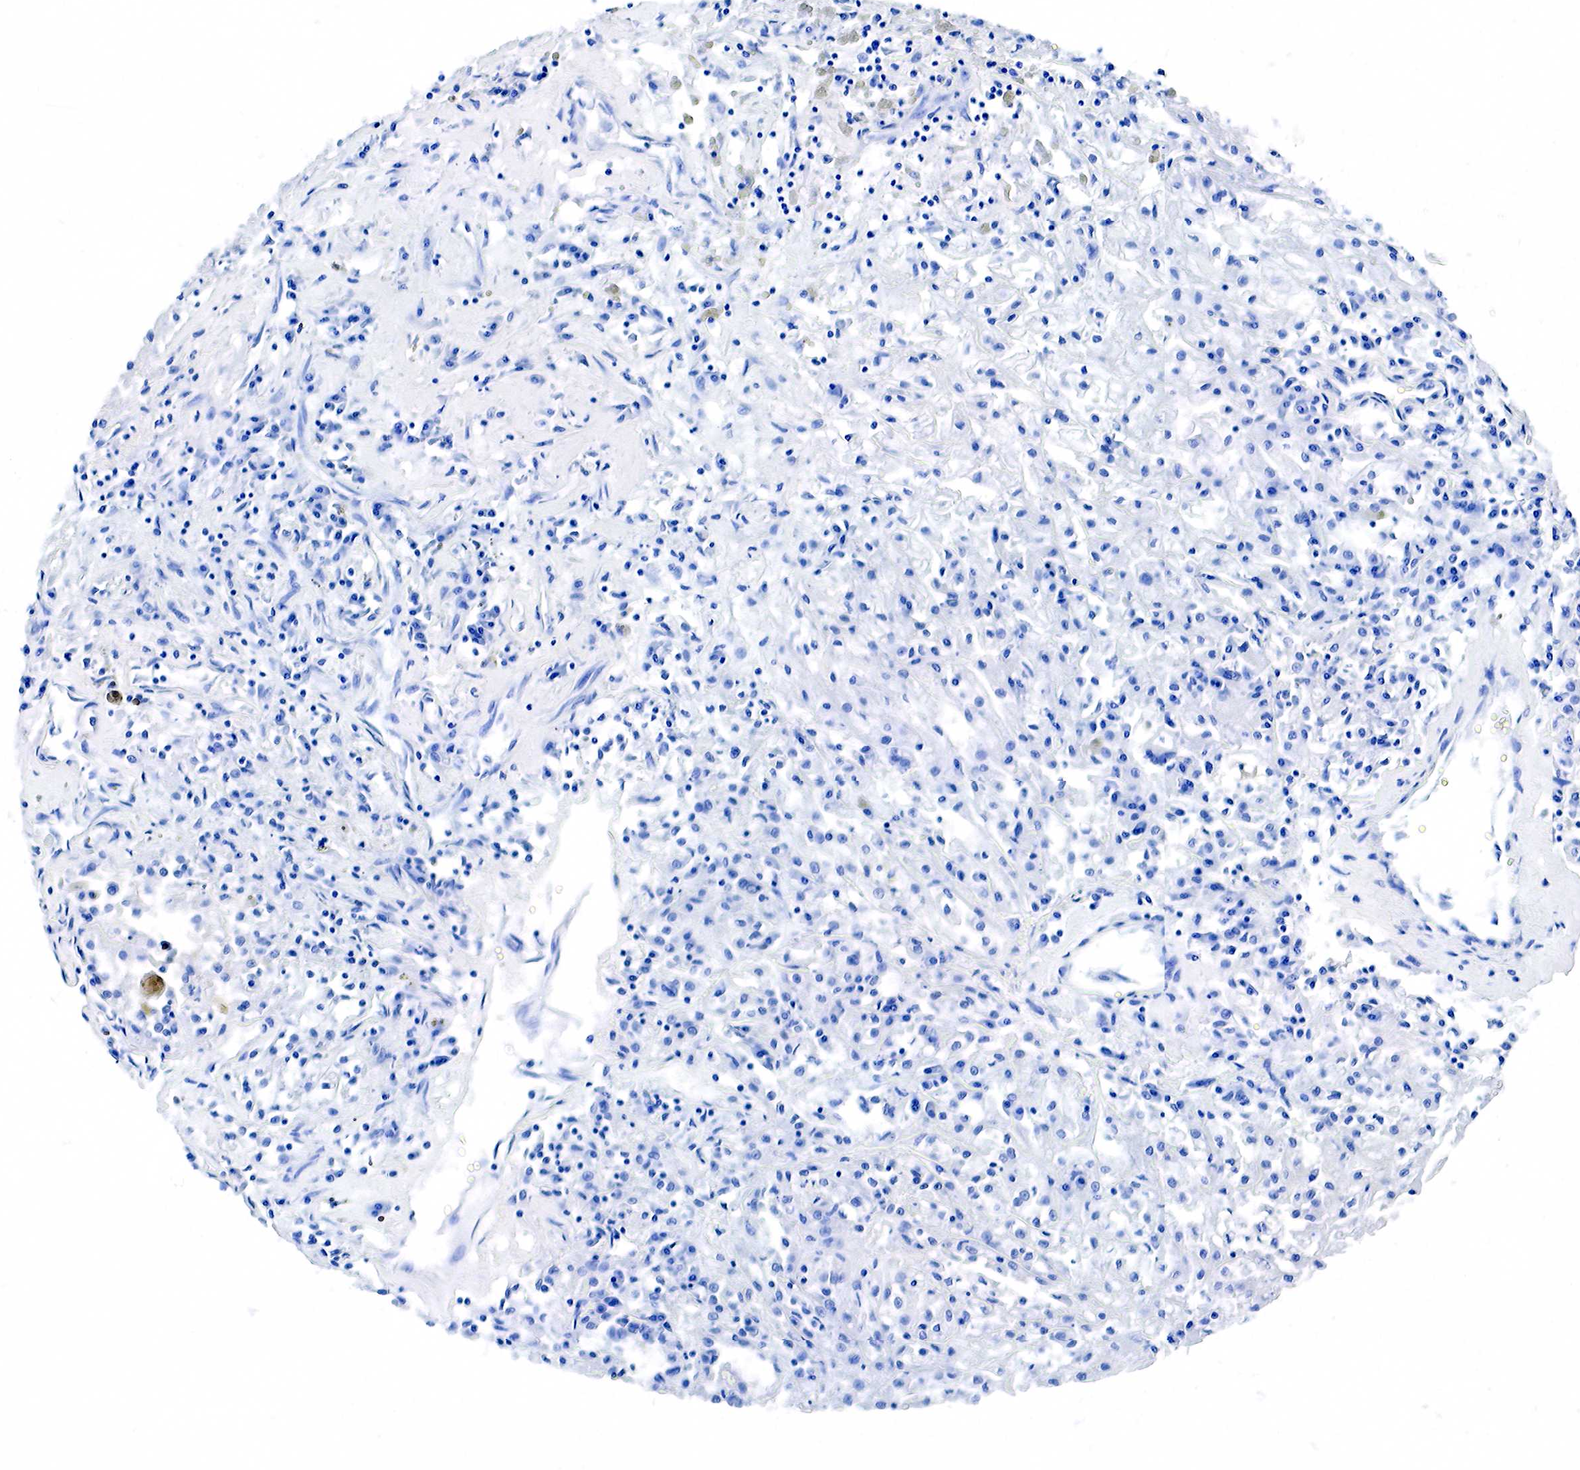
{"staining": {"intensity": "negative", "quantity": "none", "location": "none"}, "tissue": "renal cancer", "cell_type": "Tumor cells", "image_type": "cancer", "snomed": [{"axis": "morphology", "description": "Adenocarcinoma, NOS"}, {"axis": "topography", "description": "Kidney"}], "caption": "Immunohistochemistry (IHC) image of human renal cancer (adenocarcinoma) stained for a protein (brown), which reveals no staining in tumor cells.", "gene": "ACP3", "patient": {"sex": "male", "age": 78}}